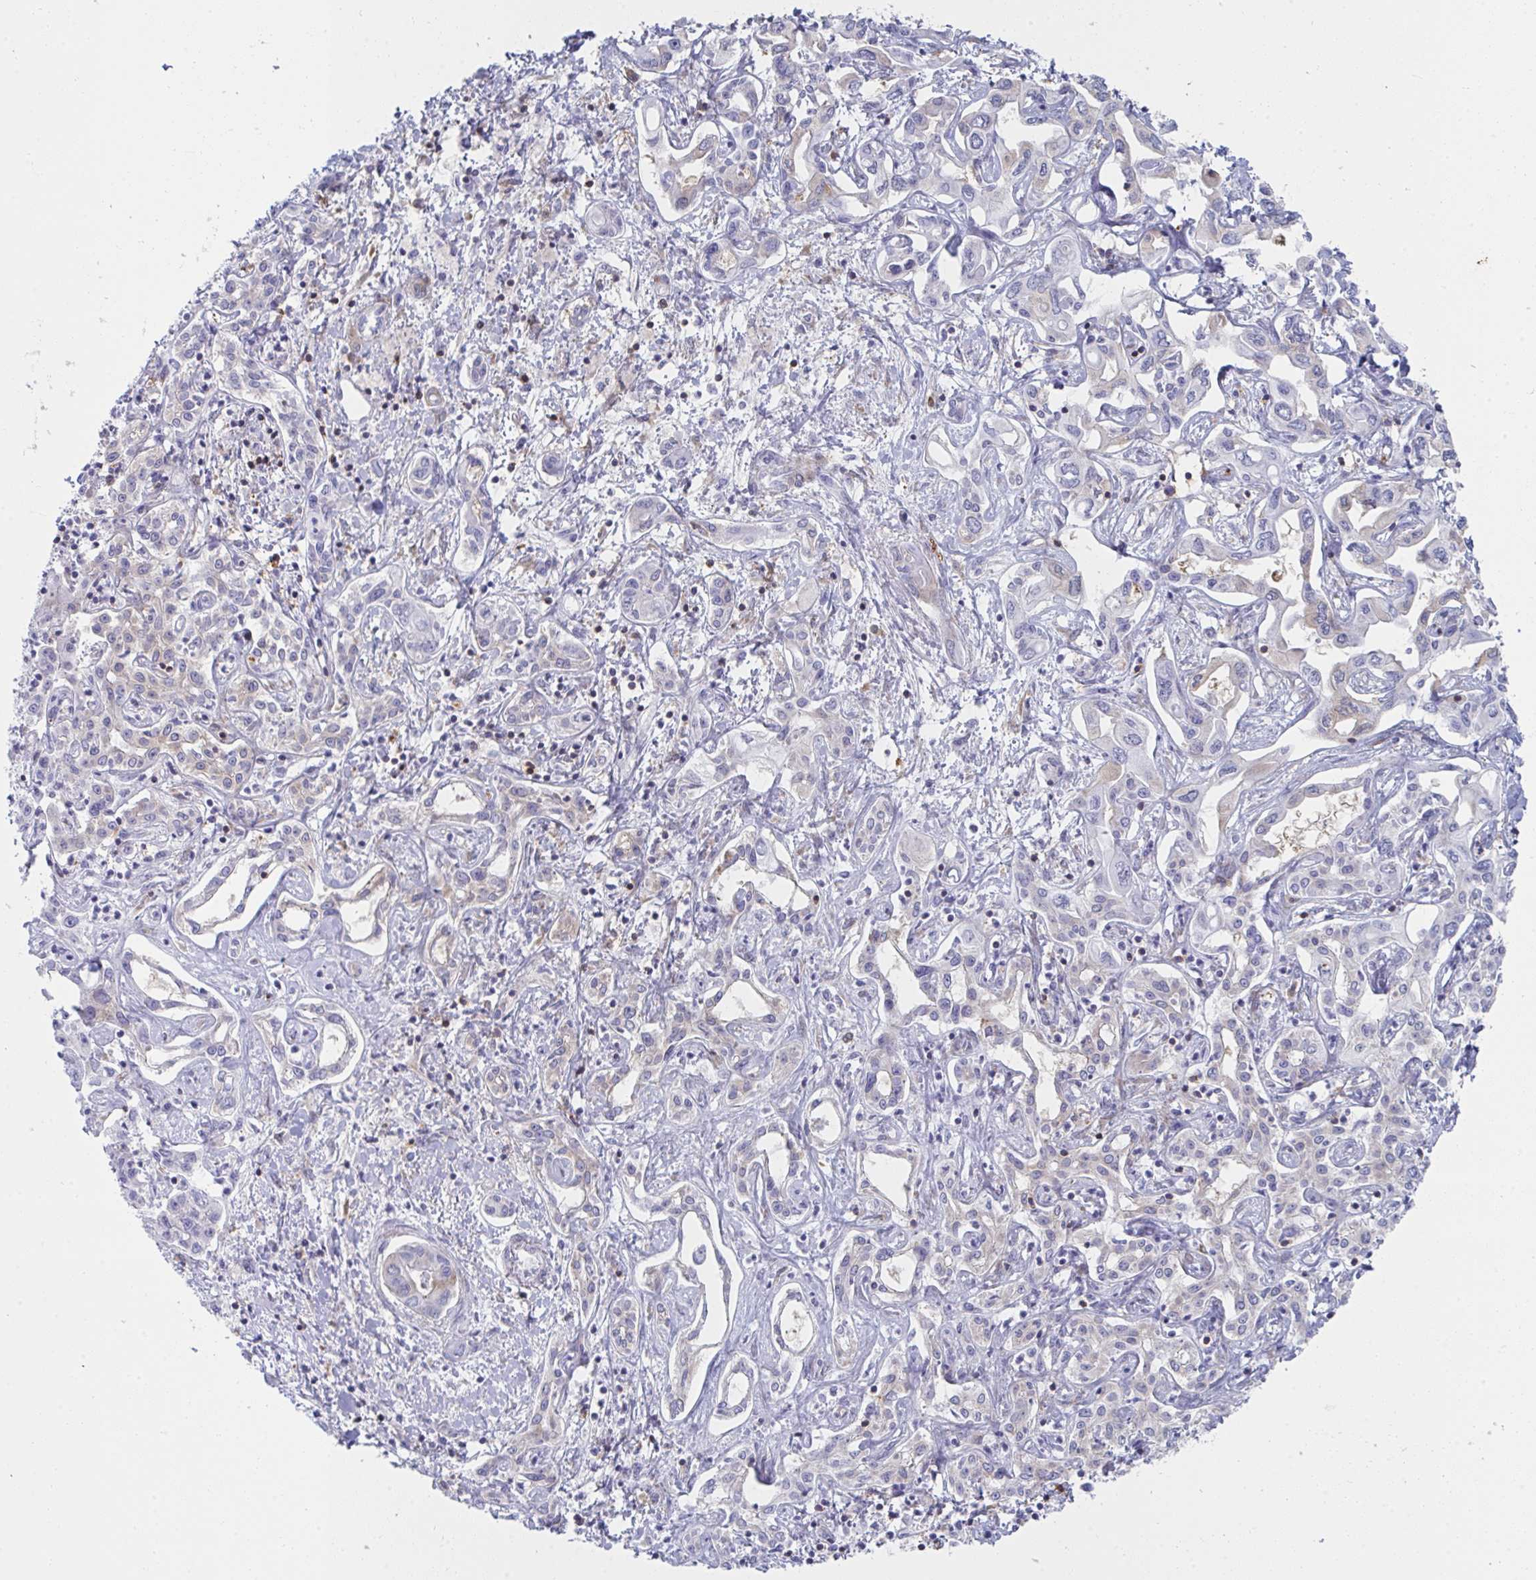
{"staining": {"intensity": "negative", "quantity": "none", "location": "none"}, "tissue": "liver cancer", "cell_type": "Tumor cells", "image_type": "cancer", "snomed": [{"axis": "morphology", "description": "Cholangiocarcinoma"}, {"axis": "topography", "description": "Liver"}], "caption": "Cholangiocarcinoma (liver) was stained to show a protein in brown. There is no significant staining in tumor cells.", "gene": "WNK1", "patient": {"sex": "female", "age": 64}}